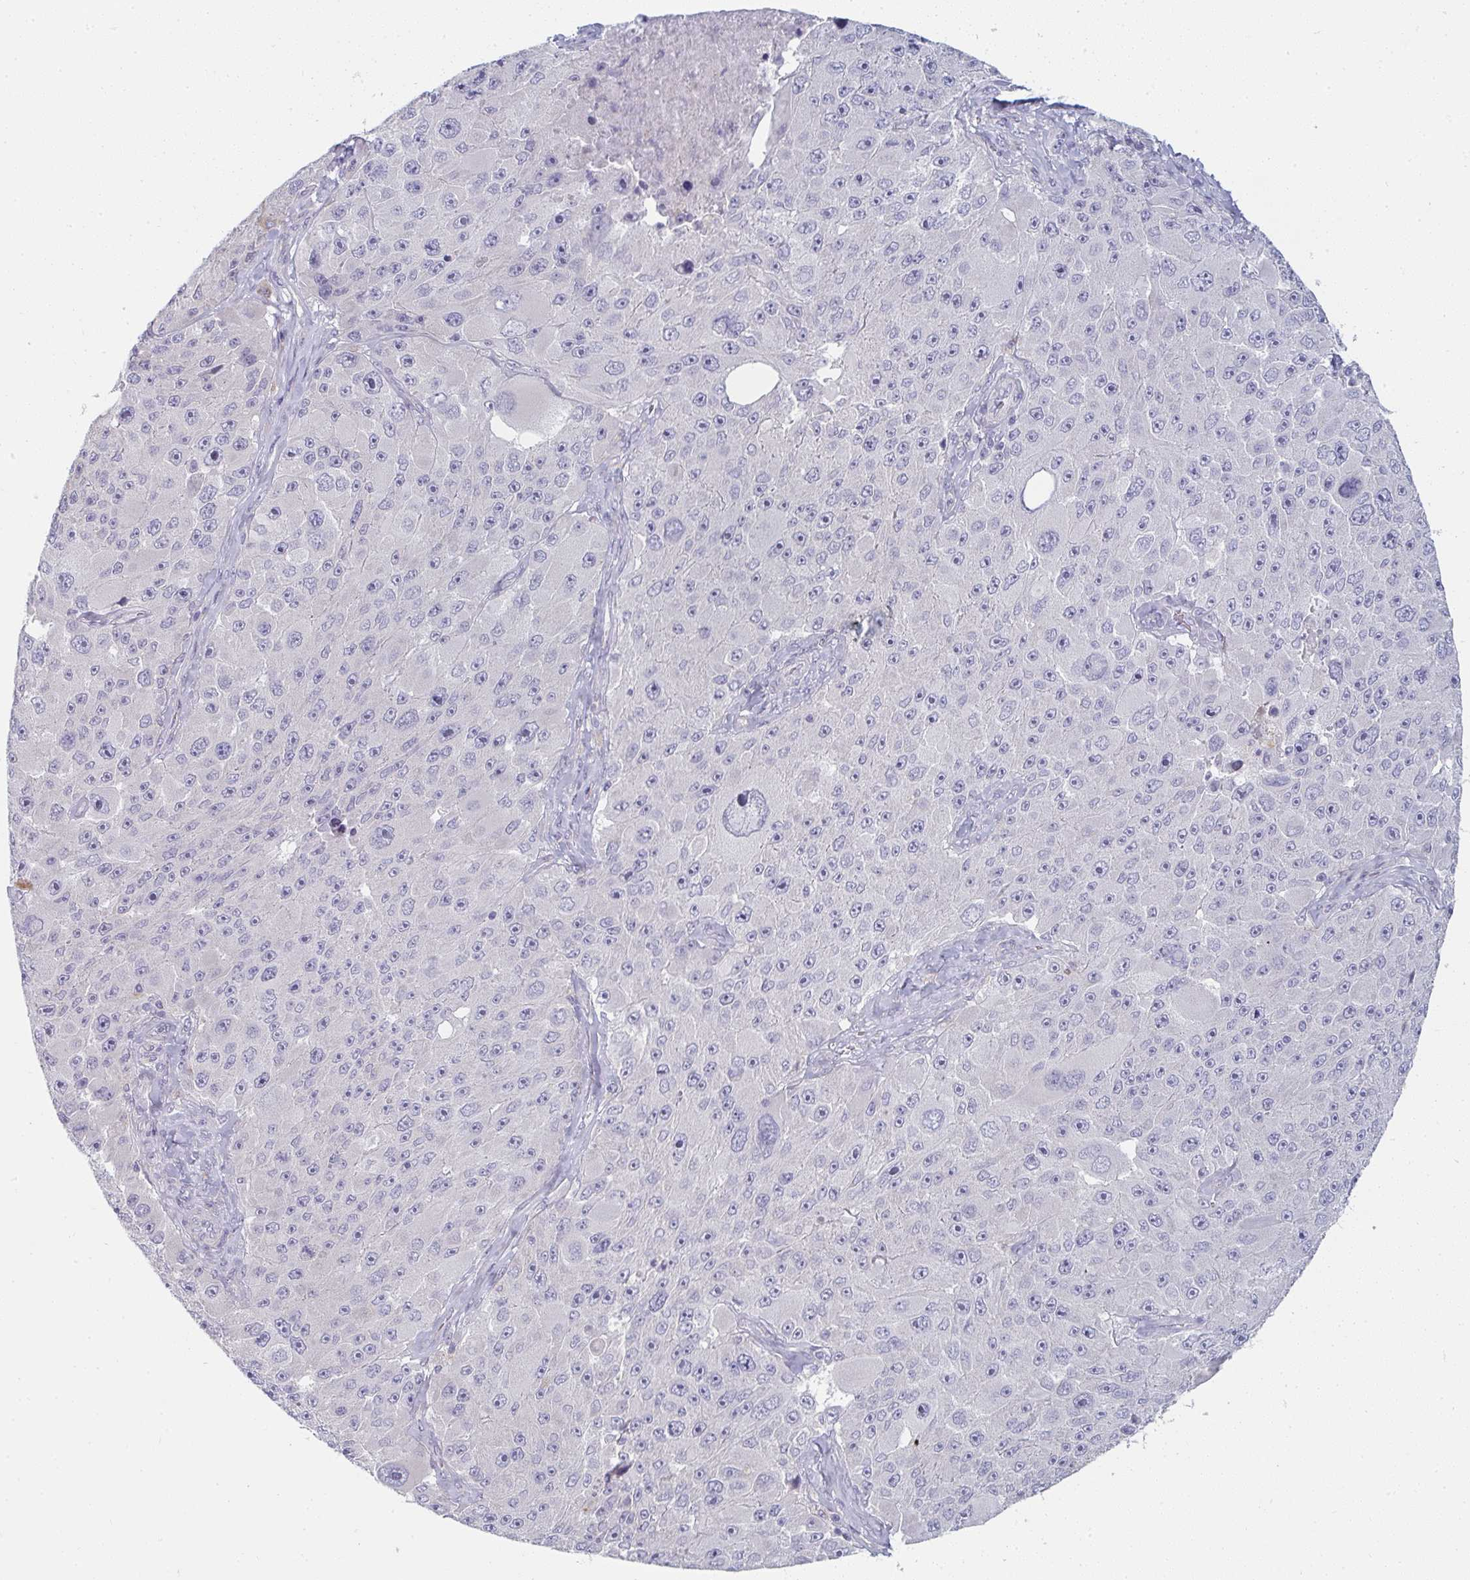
{"staining": {"intensity": "negative", "quantity": "none", "location": "none"}, "tissue": "melanoma", "cell_type": "Tumor cells", "image_type": "cancer", "snomed": [{"axis": "morphology", "description": "Malignant melanoma, Metastatic site"}, {"axis": "topography", "description": "Lymph node"}], "caption": "Image shows no significant protein positivity in tumor cells of malignant melanoma (metastatic site).", "gene": "SHB", "patient": {"sex": "male", "age": 62}}